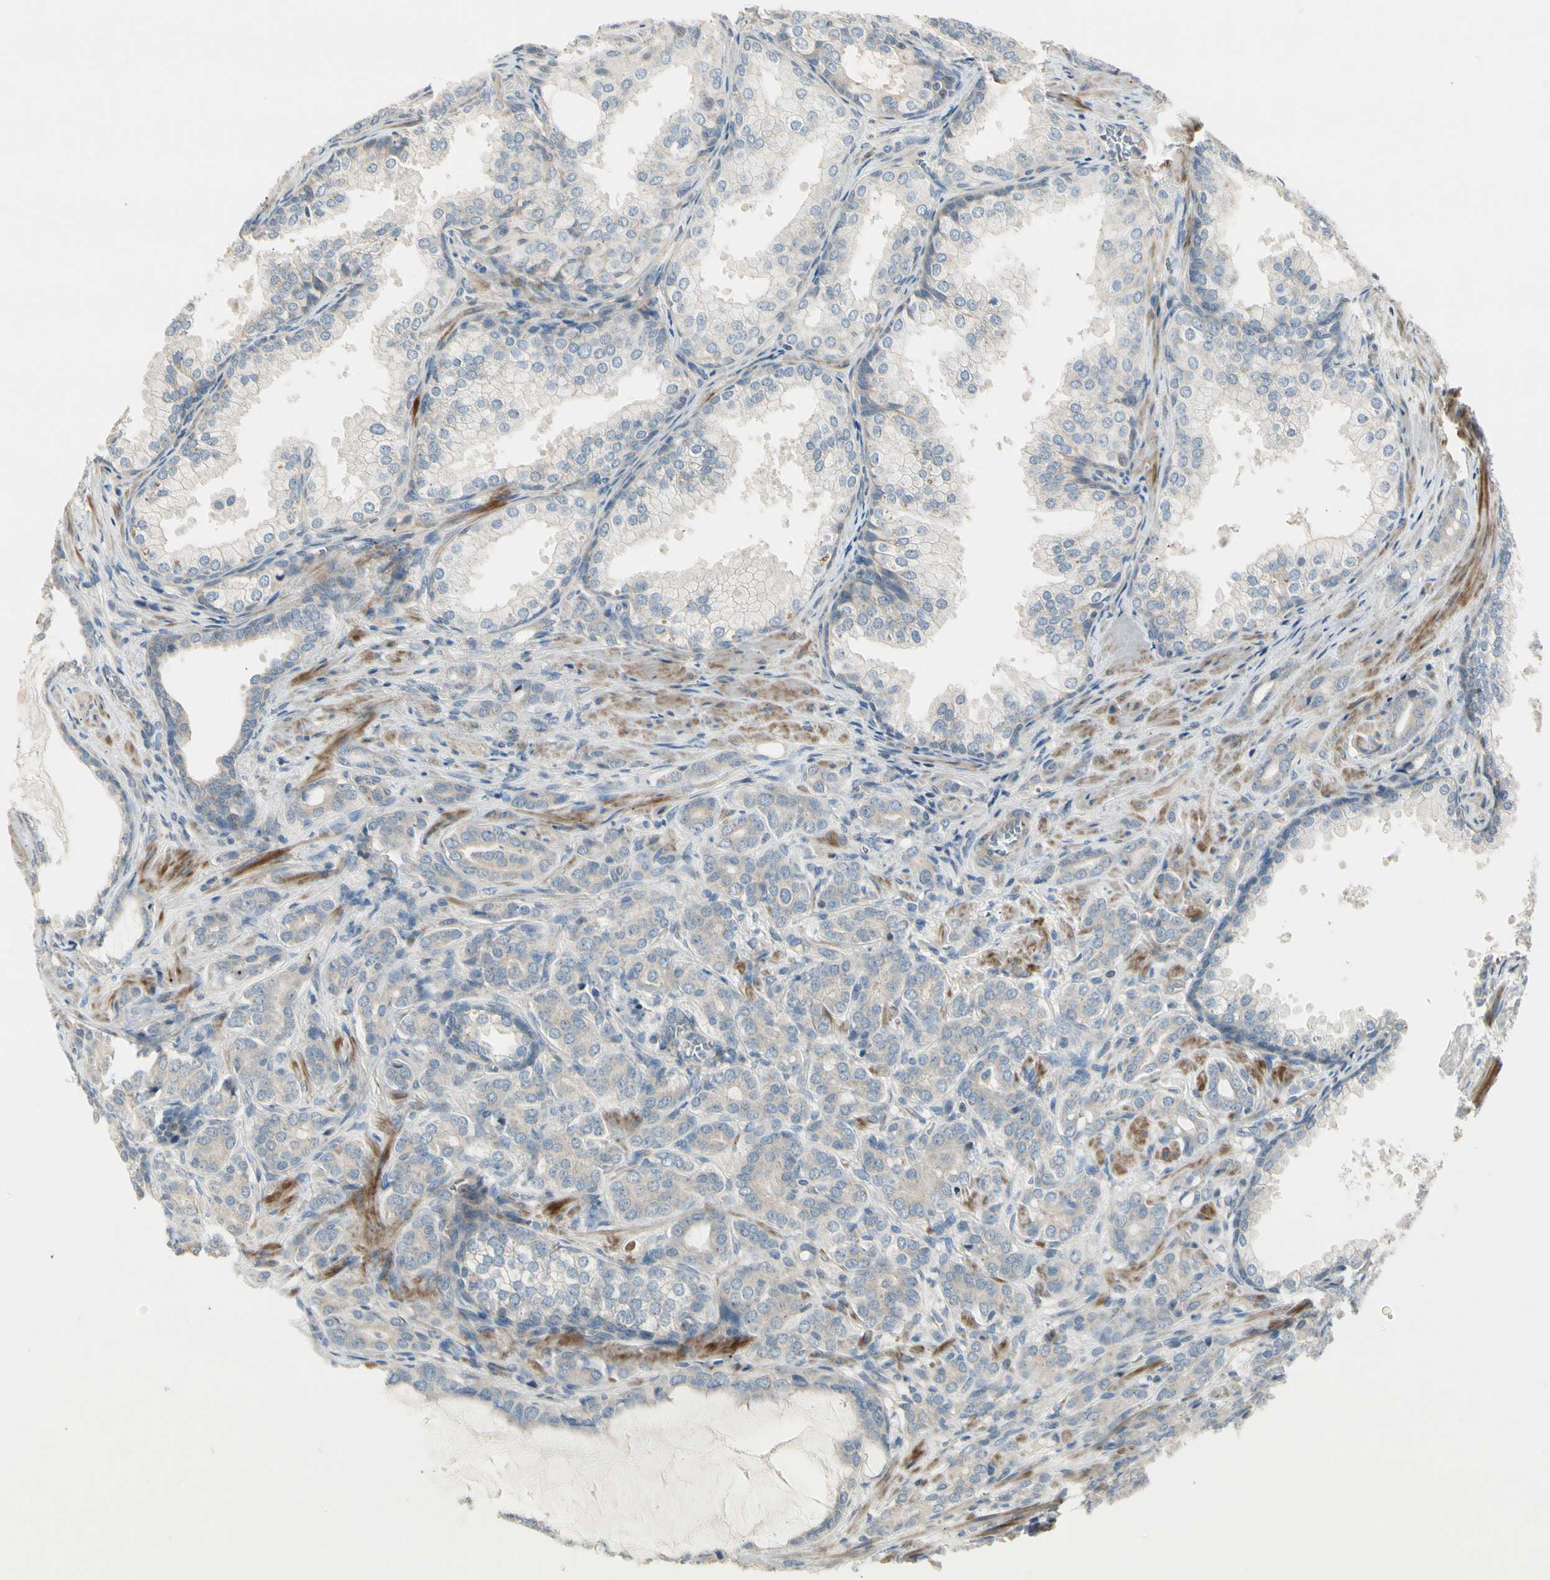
{"staining": {"intensity": "weak", "quantity": "25%-75%", "location": "cytoplasmic/membranous"}, "tissue": "prostate cancer", "cell_type": "Tumor cells", "image_type": "cancer", "snomed": [{"axis": "morphology", "description": "Adenocarcinoma, High grade"}, {"axis": "topography", "description": "Prostate"}], "caption": "There is low levels of weak cytoplasmic/membranous positivity in tumor cells of adenocarcinoma (high-grade) (prostate), as demonstrated by immunohistochemical staining (brown color).", "gene": "ADGRA3", "patient": {"sex": "male", "age": 64}}